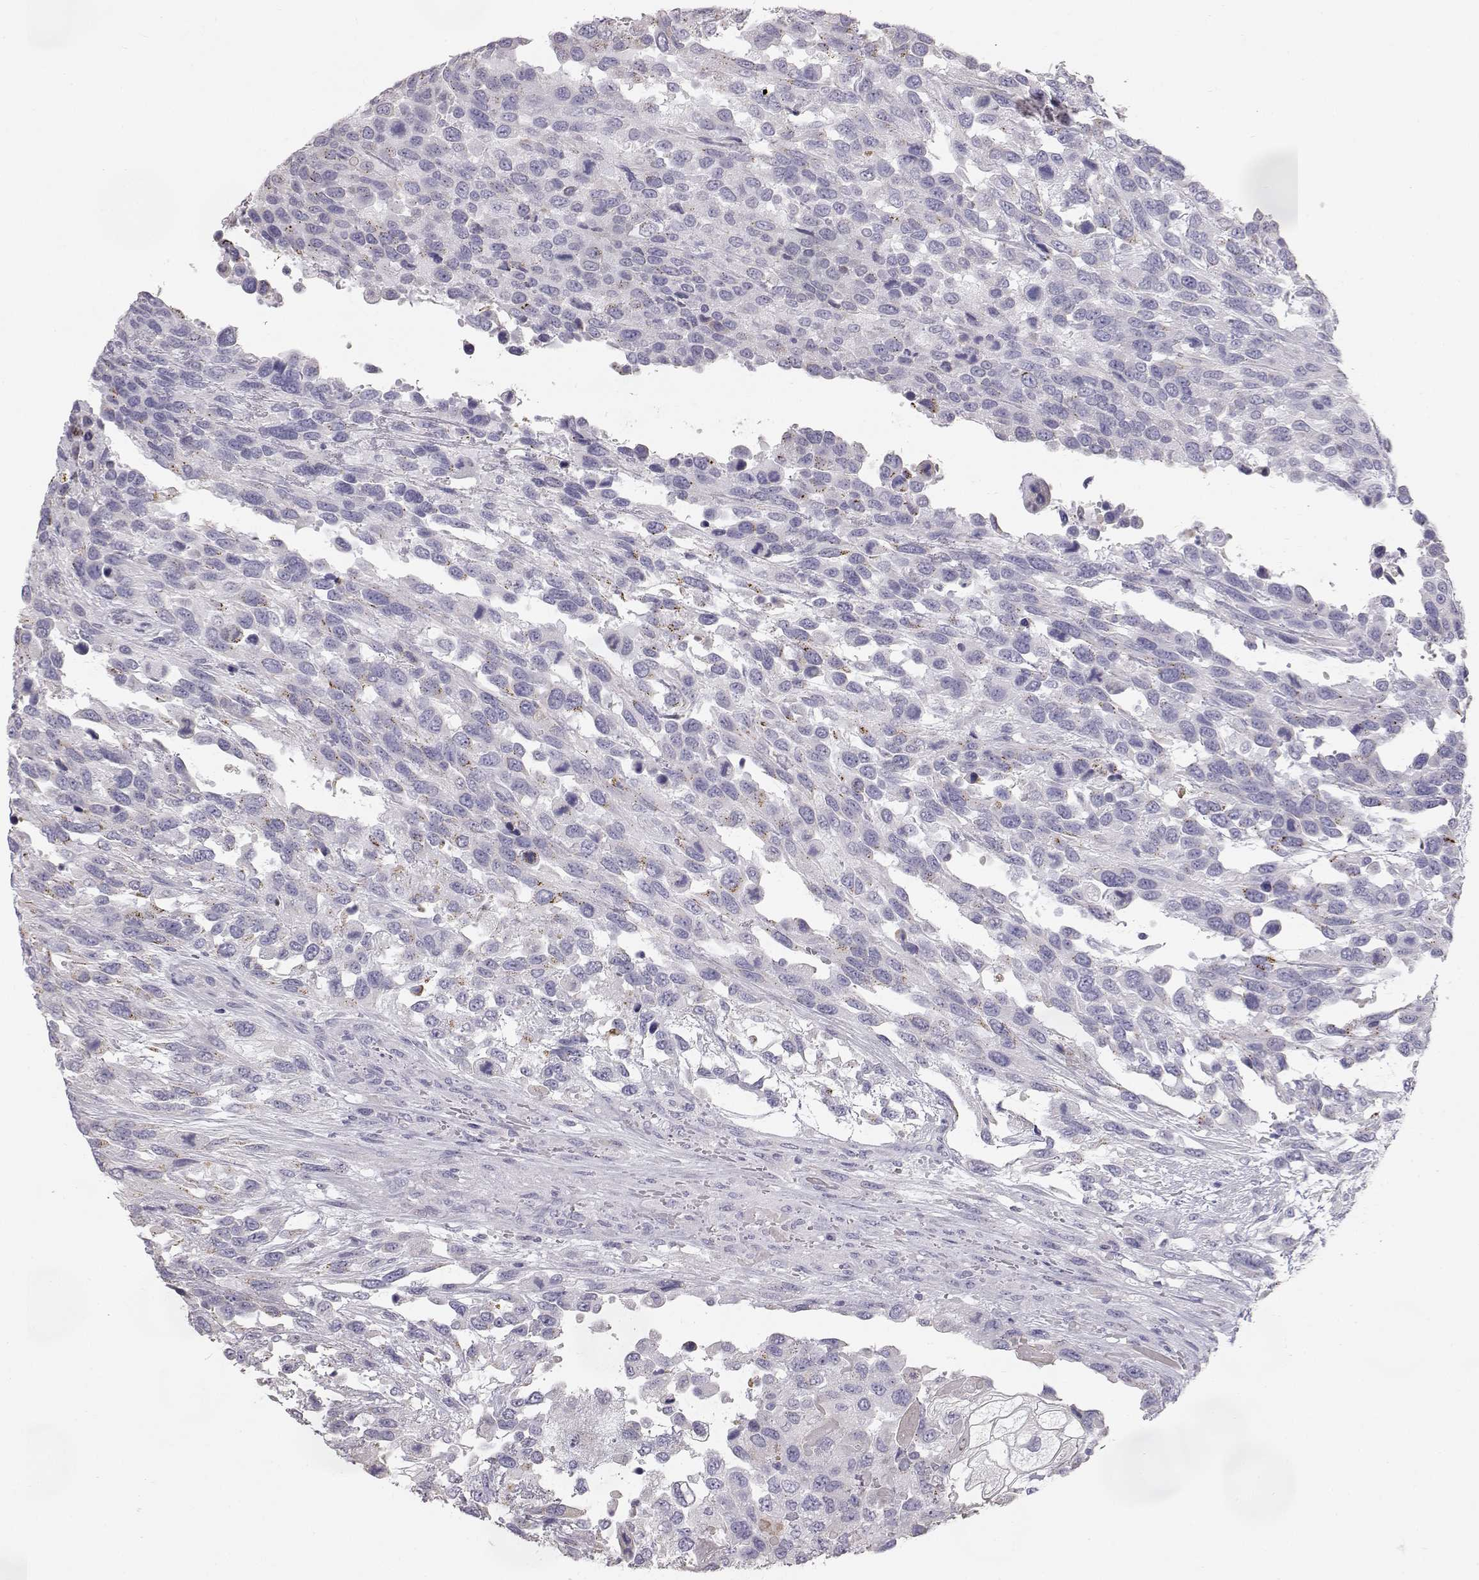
{"staining": {"intensity": "negative", "quantity": "none", "location": "none"}, "tissue": "urothelial cancer", "cell_type": "Tumor cells", "image_type": "cancer", "snomed": [{"axis": "morphology", "description": "Urothelial carcinoma, High grade"}, {"axis": "topography", "description": "Urinary bladder"}], "caption": "High magnification brightfield microscopy of high-grade urothelial carcinoma stained with DAB (3,3'-diaminobenzidine) (brown) and counterstained with hematoxylin (blue): tumor cells show no significant expression. (DAB (3,3'-diaminobenzidine) IHC, high magnification).", "gene": "KRT33A", "patient": {"sex": "female", "age": 70}}